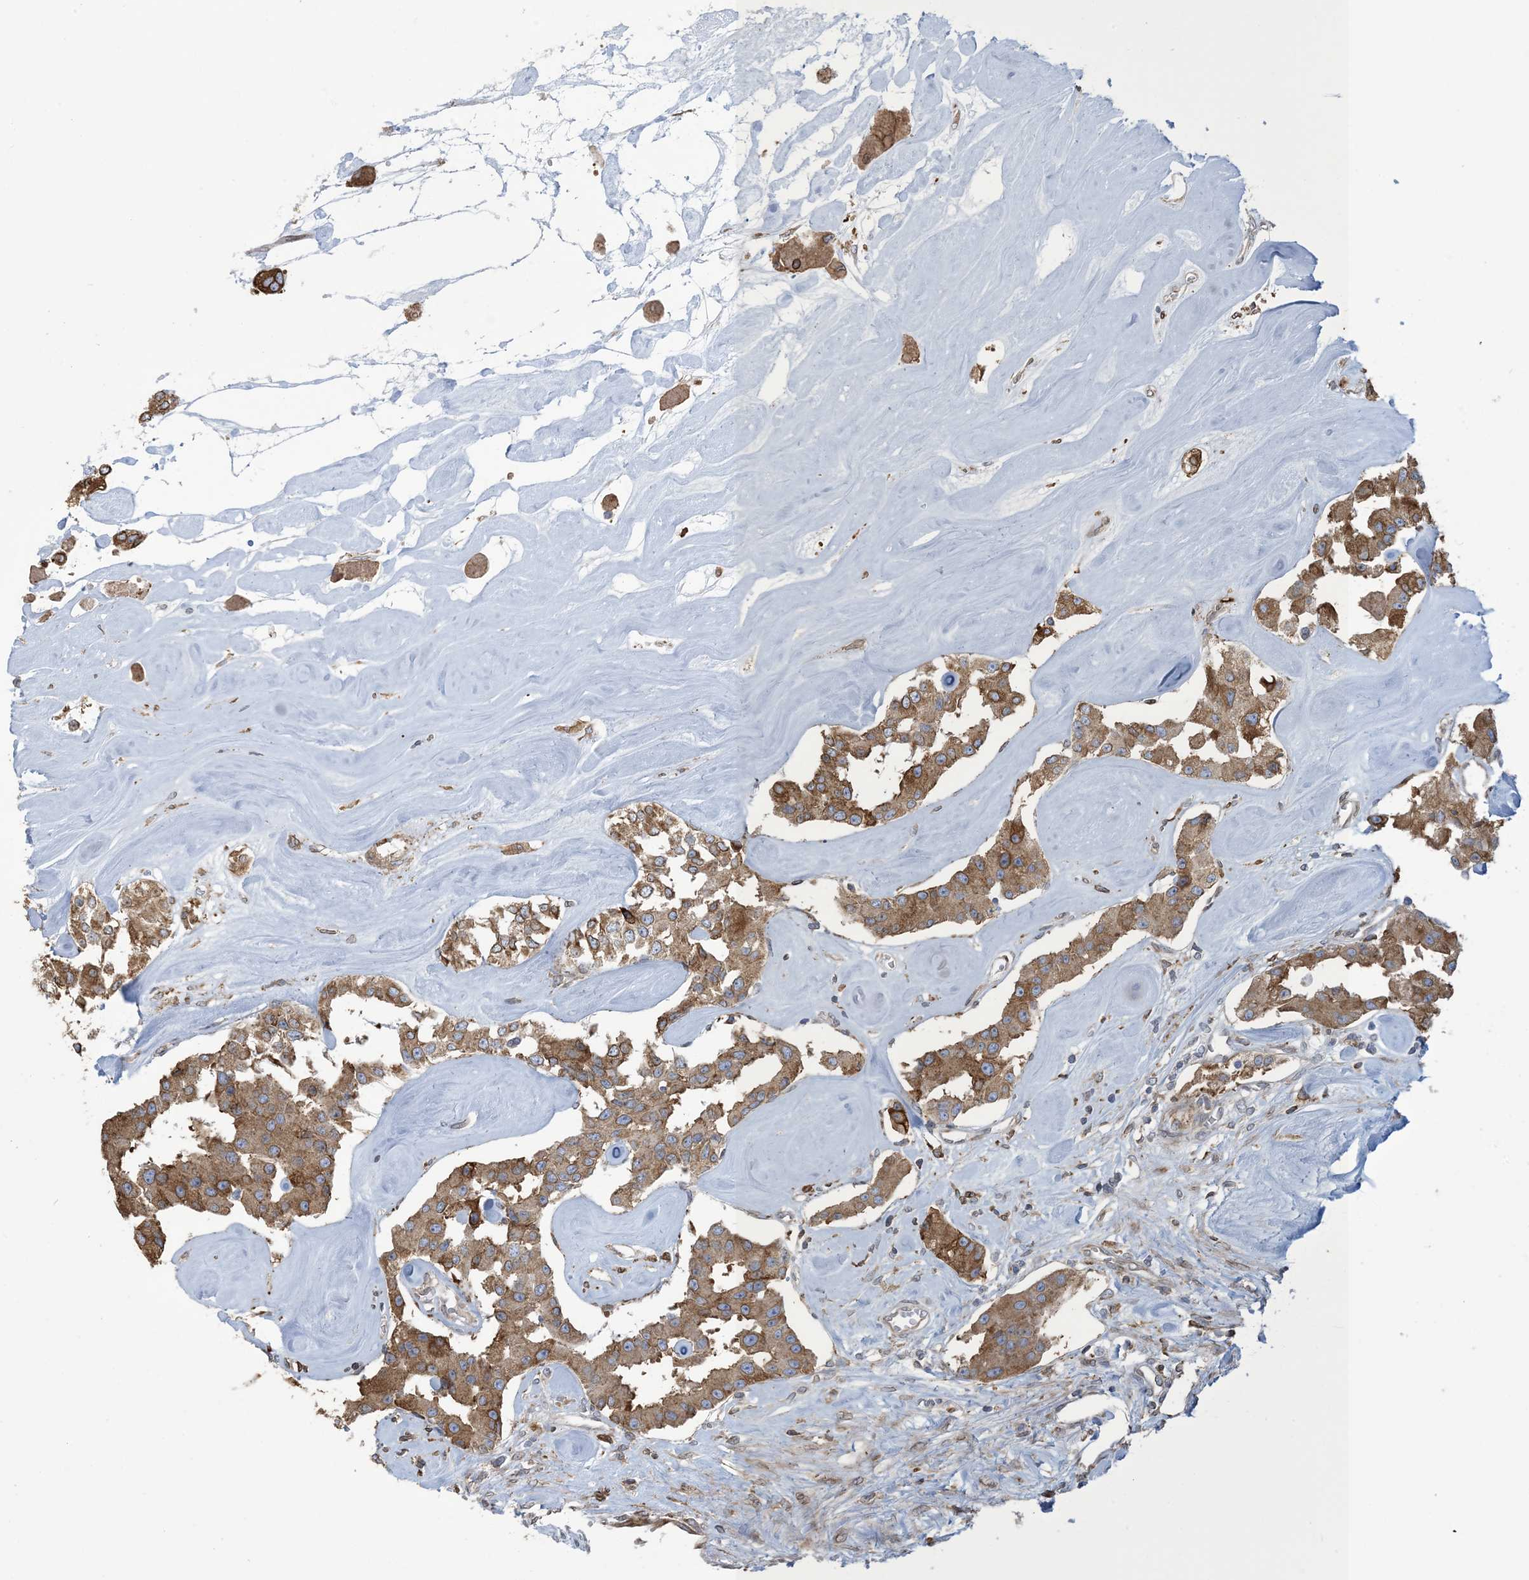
{"staining": {"intensity": "strong", "quantity": ">75%", "location": "cytoplasmic/membranous"}, "tissue": "carcinoid", "cell_type": "Tumor cells", "image_type": "cancer", "snomed": [{"axis": "morphology", "description": "Carcinoid, malignant, NOS"}, {"axis": "topography", "description": "Pancreas"}], "caption": "Strong cytoplasmic/membranous staining is appreciated in about >75% of tumor cells in carcinoid (malignant).", "gene": "SHANK1", "patient": {"sex": "male", "age": 41}}